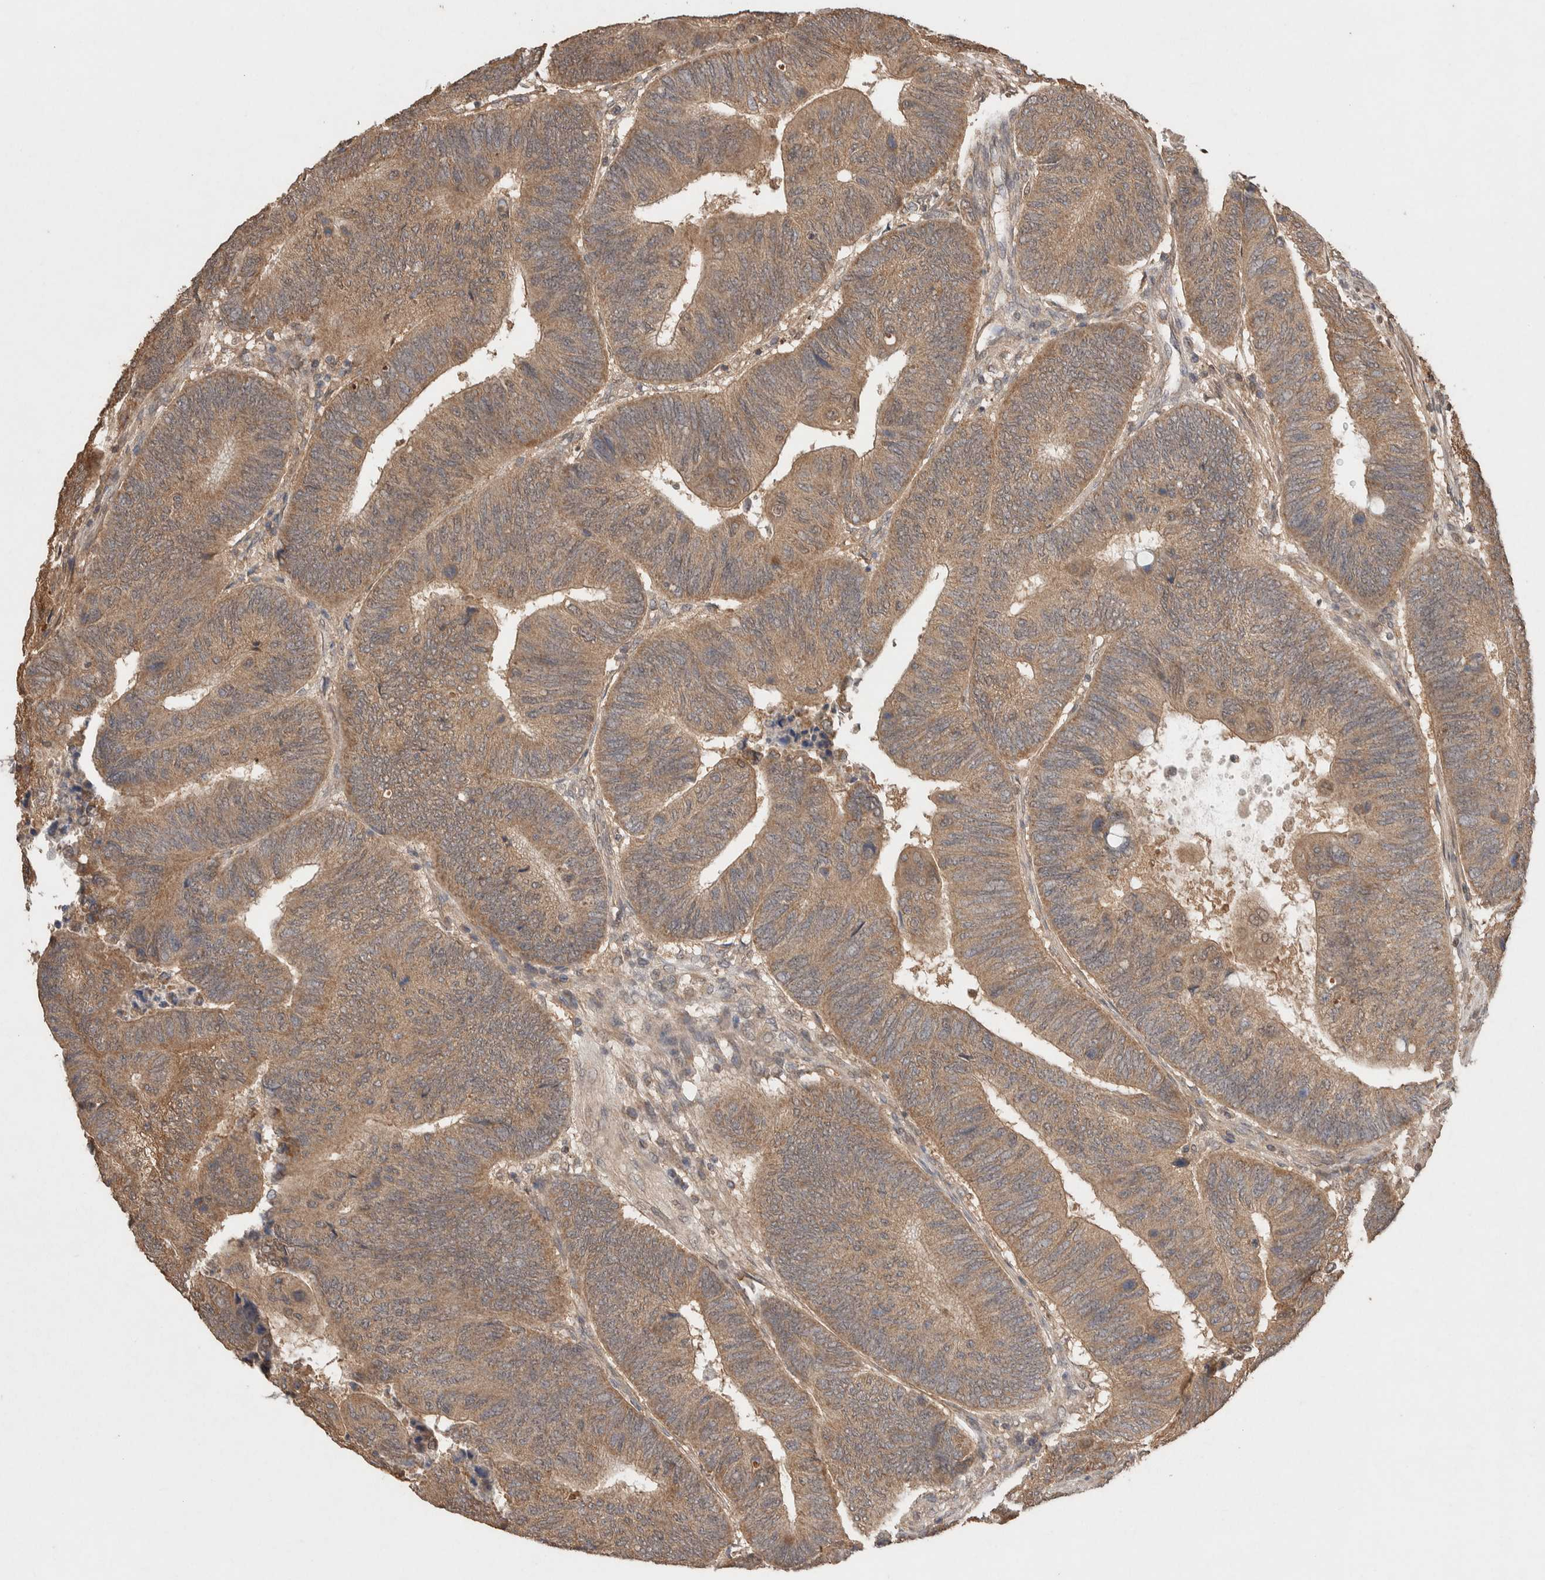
{"staining": {"intensity": "weak", "quantity": ">75%", "location": "cytoplasmic/membranous"}, "tissue": "colorectal cancer", "cell_type": "Tumor cells", "image_type": "cancer", "snomed": [{"axis": "morphology", "description": "Normal tissue, NOS"}, {"axis": "morphology", "description": "Adenocarcinoma, NOS"}, {"axis": "topography", "description": "Rectum"}, {"axis": "topography", "description": "Peripheral nerve tissue"}], "caption": "Weak cytoplasmic/membranous protein positivity is appreciated in approximately >75% of tumor cells in colorectal cancer.", "gene": "KCNJ5", "patient": {"sex": "male", "age": 92}}